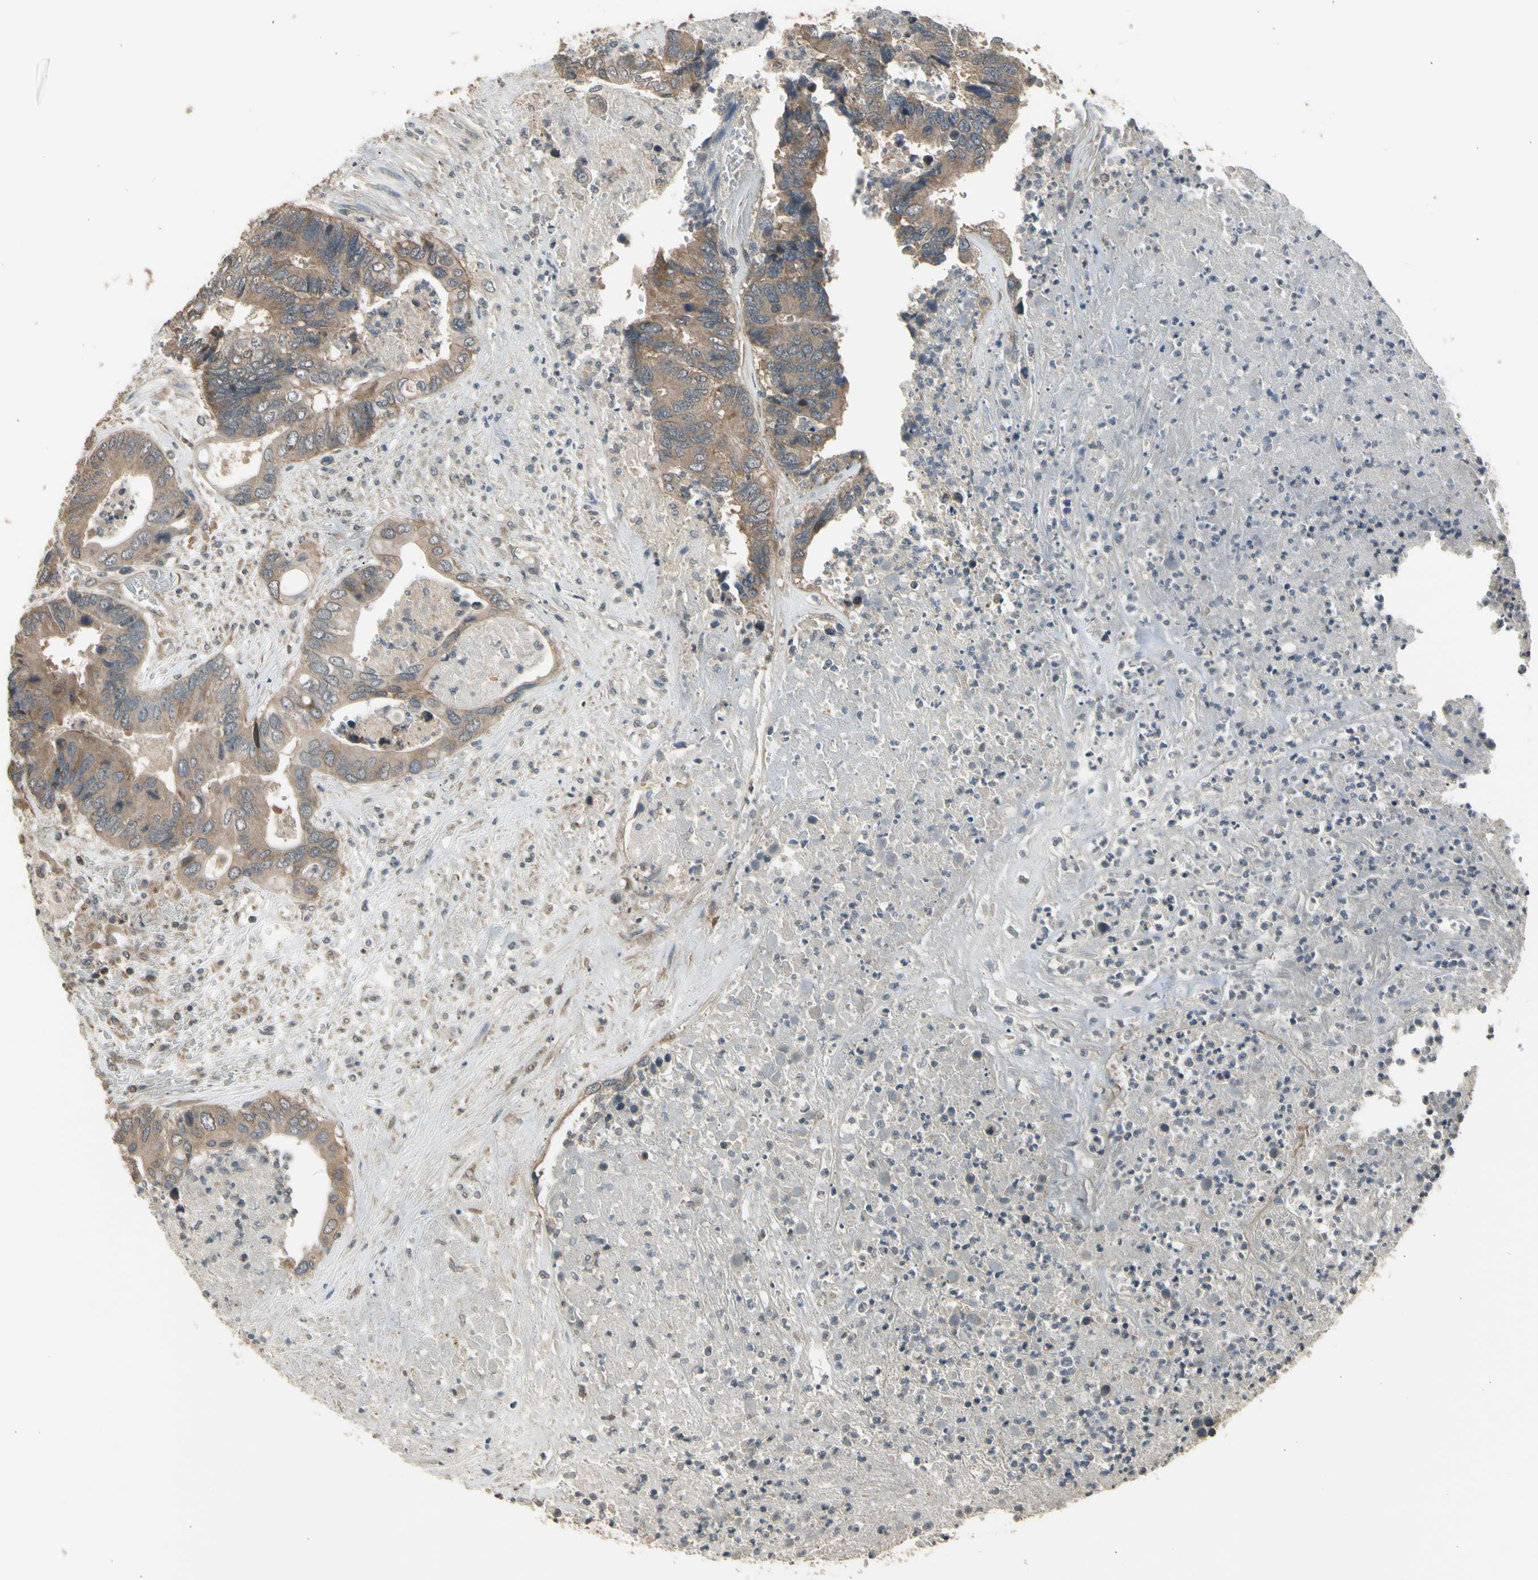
{"staining": {"intensity": "moderate", "quantity": ">75%", "location": "cytoplasmic/membranous"}, "tissue": "colorectal cancer", "cell_type": "Tumor cells", "image_type": "cancer", "snomed": [{"axis": "morphology", "description": "Adenocarcinoma, NOS"}, {"axis": "topography", "description": "Rectum"}], "caption": "The histopathology image shows a brown stain indicating the presence of a protein in the cytoplasmic/membranous of tumor cells in colorectal adenocarcinoma. (IHC, brightfield microscopy, high magnification).", "gene": "EFNB2", "patient": {"sex": "male", "age": 55}}